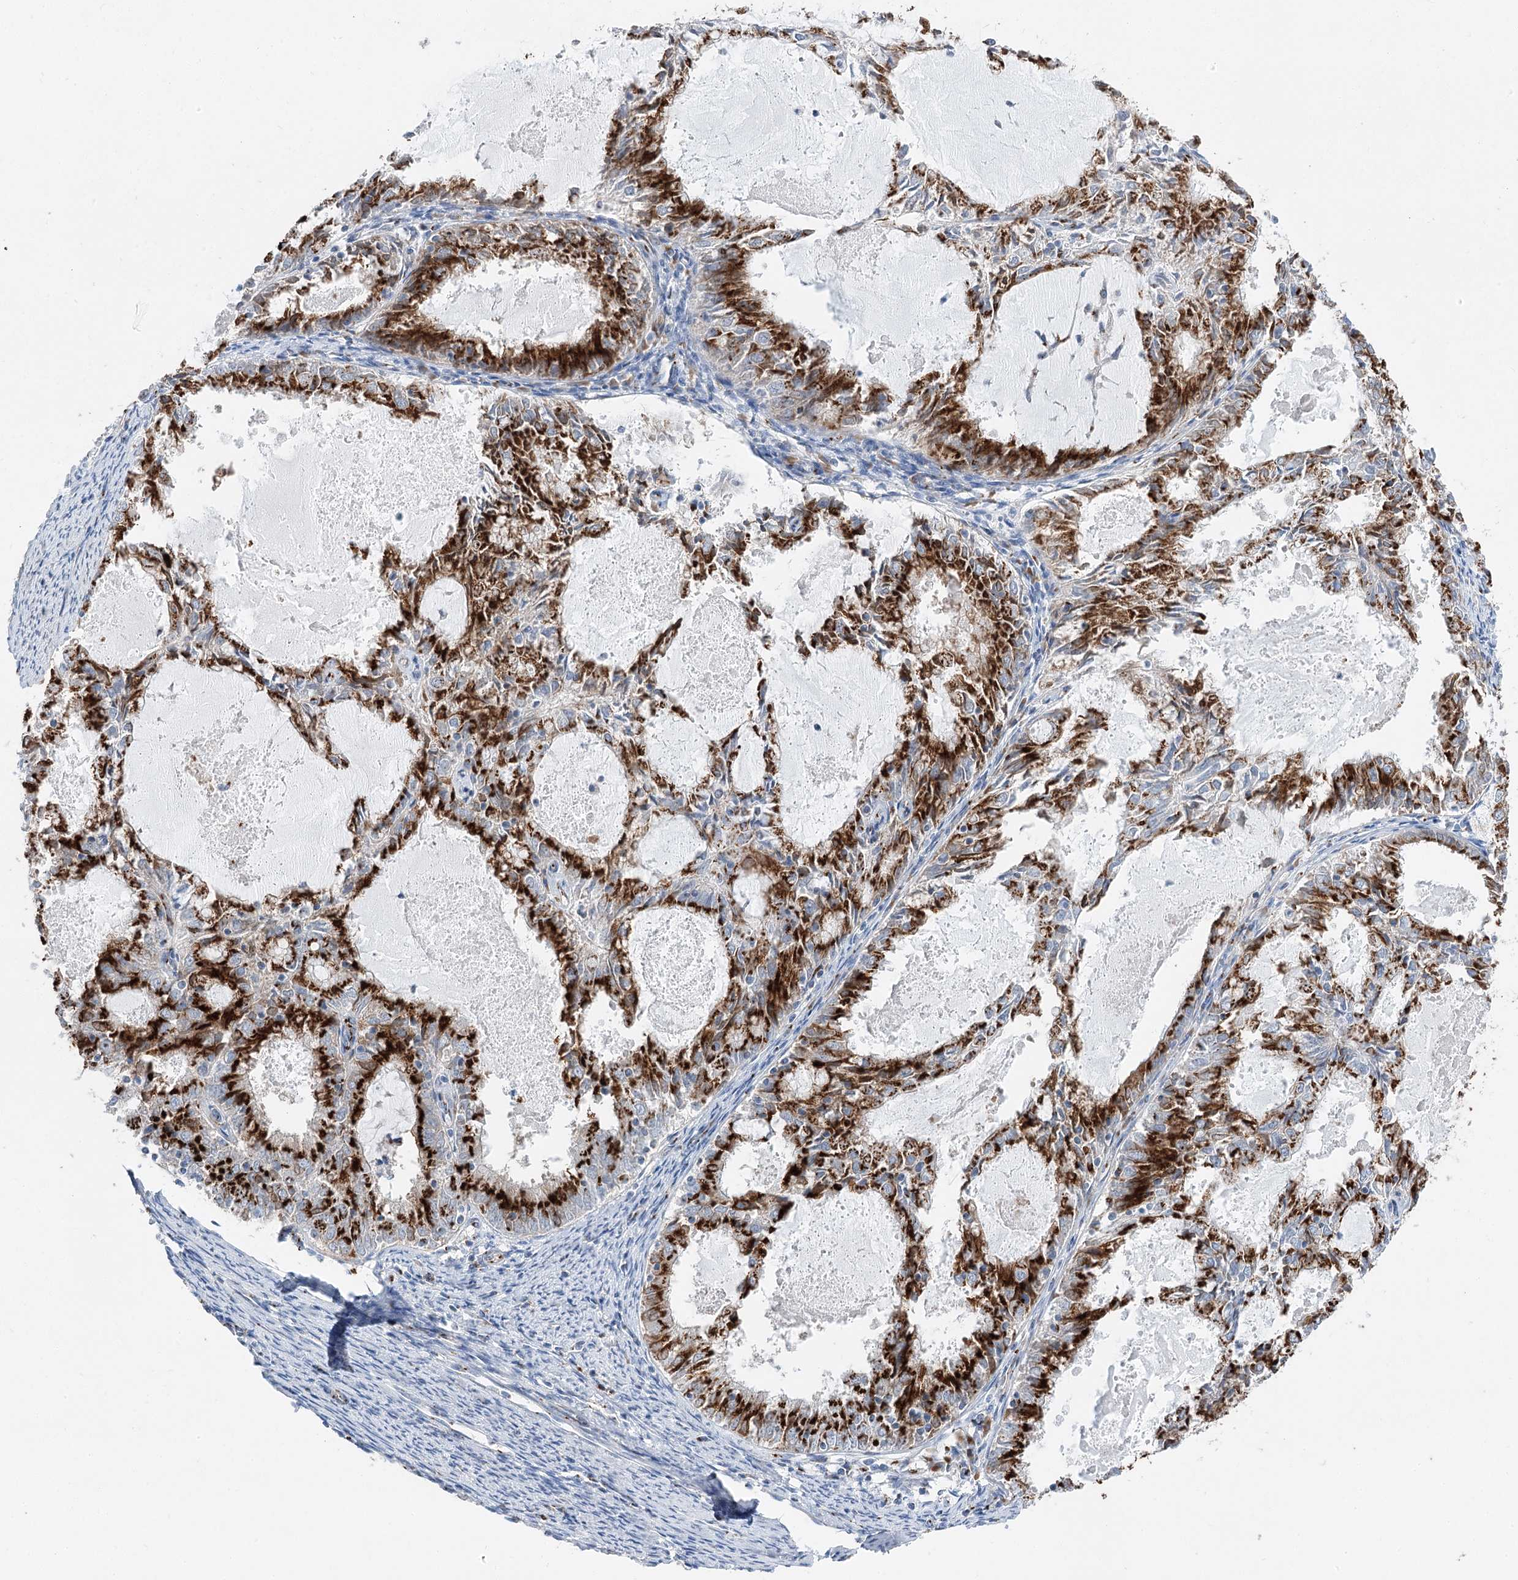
{"staining": {"intensity": "strong", "quantity": ">75%", "location": "cytoplasmic/membranous"}, "tissue": "endometrial cancer", "cell_type": "Tumor cells", "image_type": "cancer", "snomed": [{"axis": "morphology", "description": "Adenocarcinoma, NOS"}, {"axis": "topography", "description": "Endometrium"}], "caption": "Brown immunohistochemical staining in human endometrial cancer reveals strong cytoplasmic/membranous staining in about >75% of tumor cells.", "gene": "TMEM165", "patient": {"sex": "female", "age": 57}}